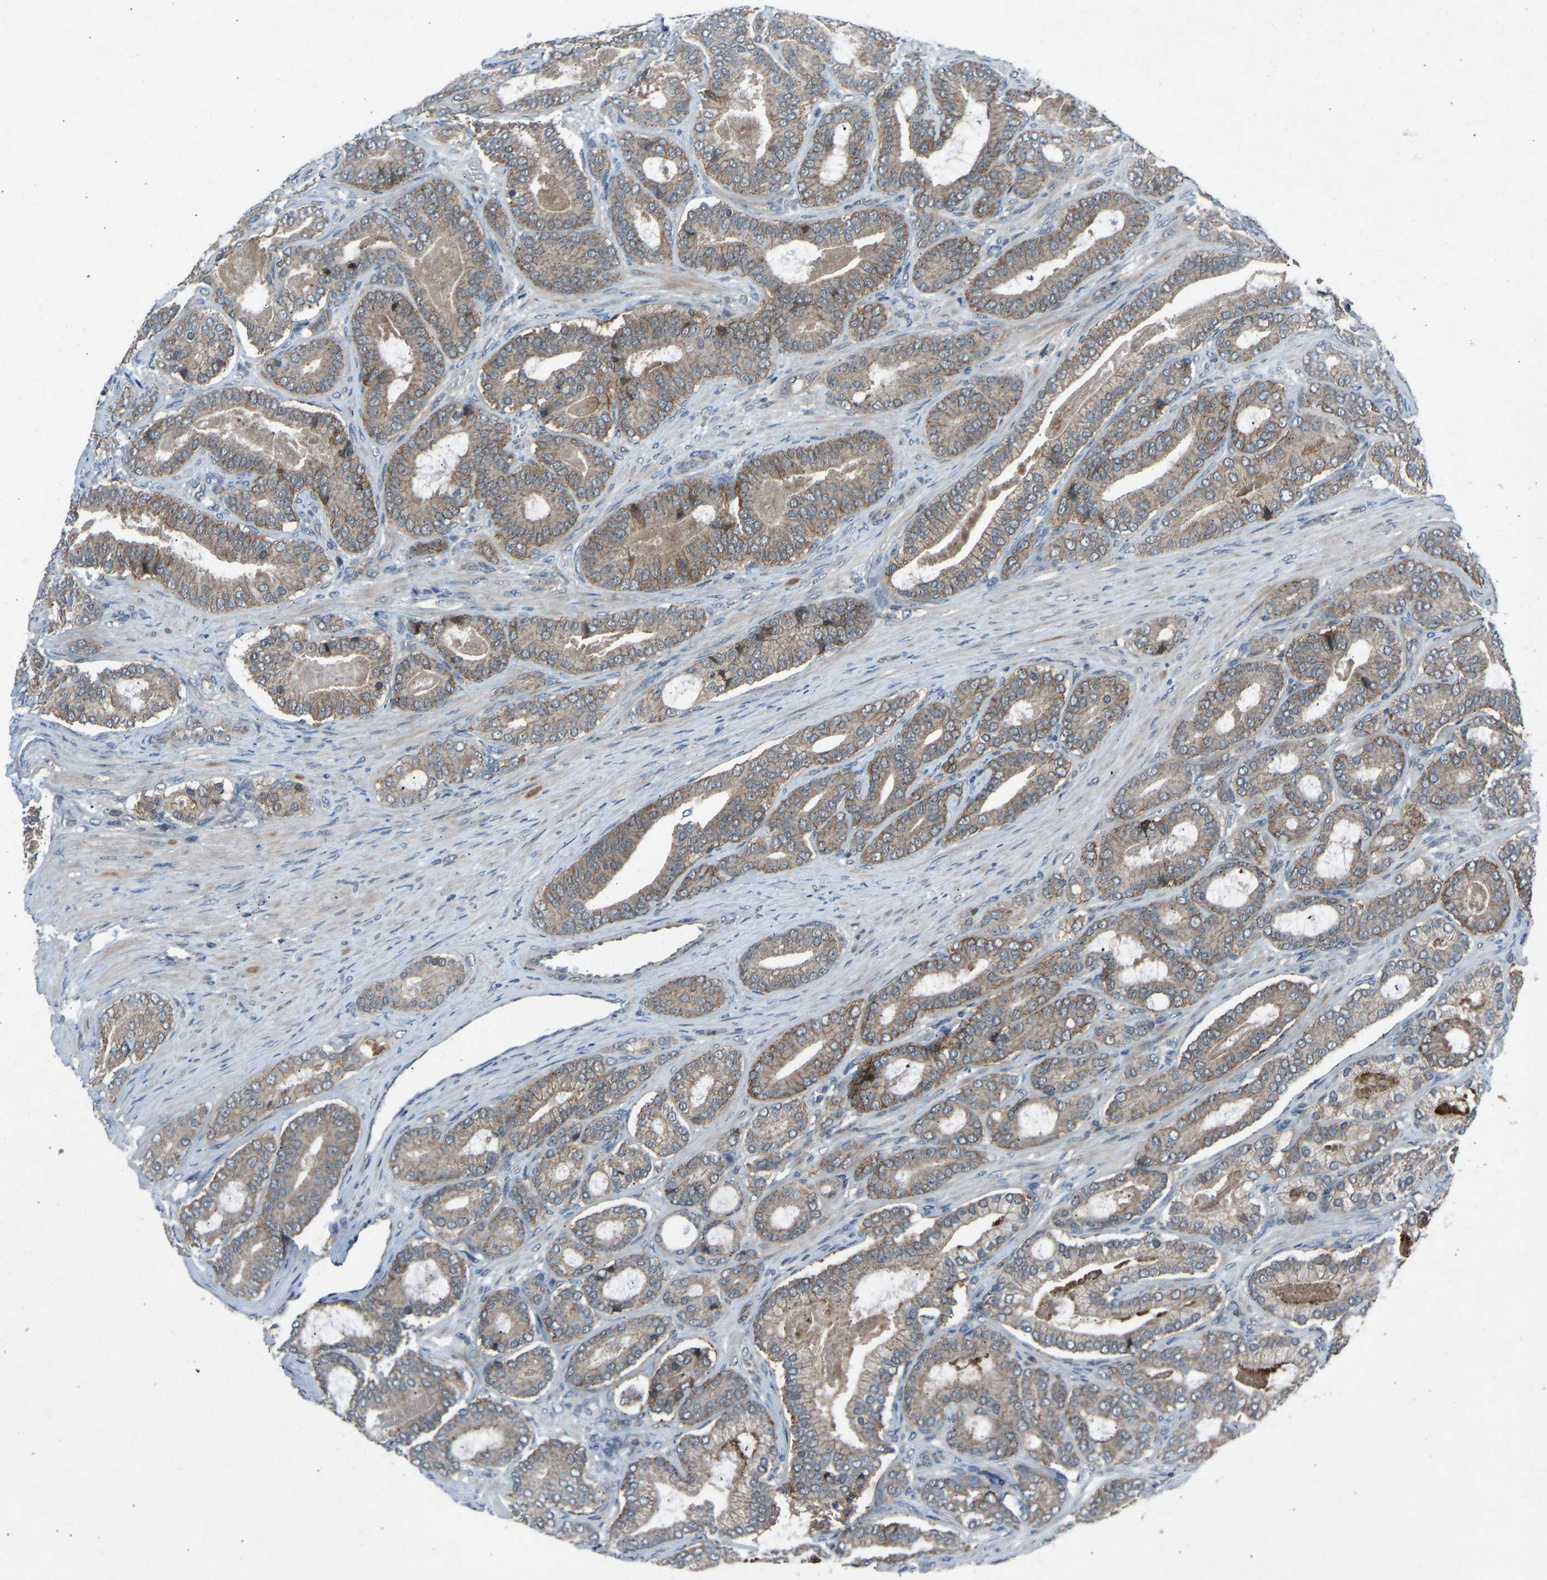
{"staining": {"intensity": "moderate", "quantity": ">75%", "location": "cytoplasmic/membranous"}, "tissue": "prostate cancer", "cell_type": "Tumor cells", "image_type": "cancer", "snomed": [{"axis": "morphology", "description": "Adenocarcinoma, High grade"}, {"axis": "topography", "description": "Prostate"}], "caption": "Immunohistochemistry (IHC) of human prostate cancer (adenocarcinoma (high-grade)) reveals medium levels of moderate cytoplasmic/membranous staining in about >75% of tumor cells.", "gene": "SLC43A1", "patient": {"sex": "male", "age": 60}}